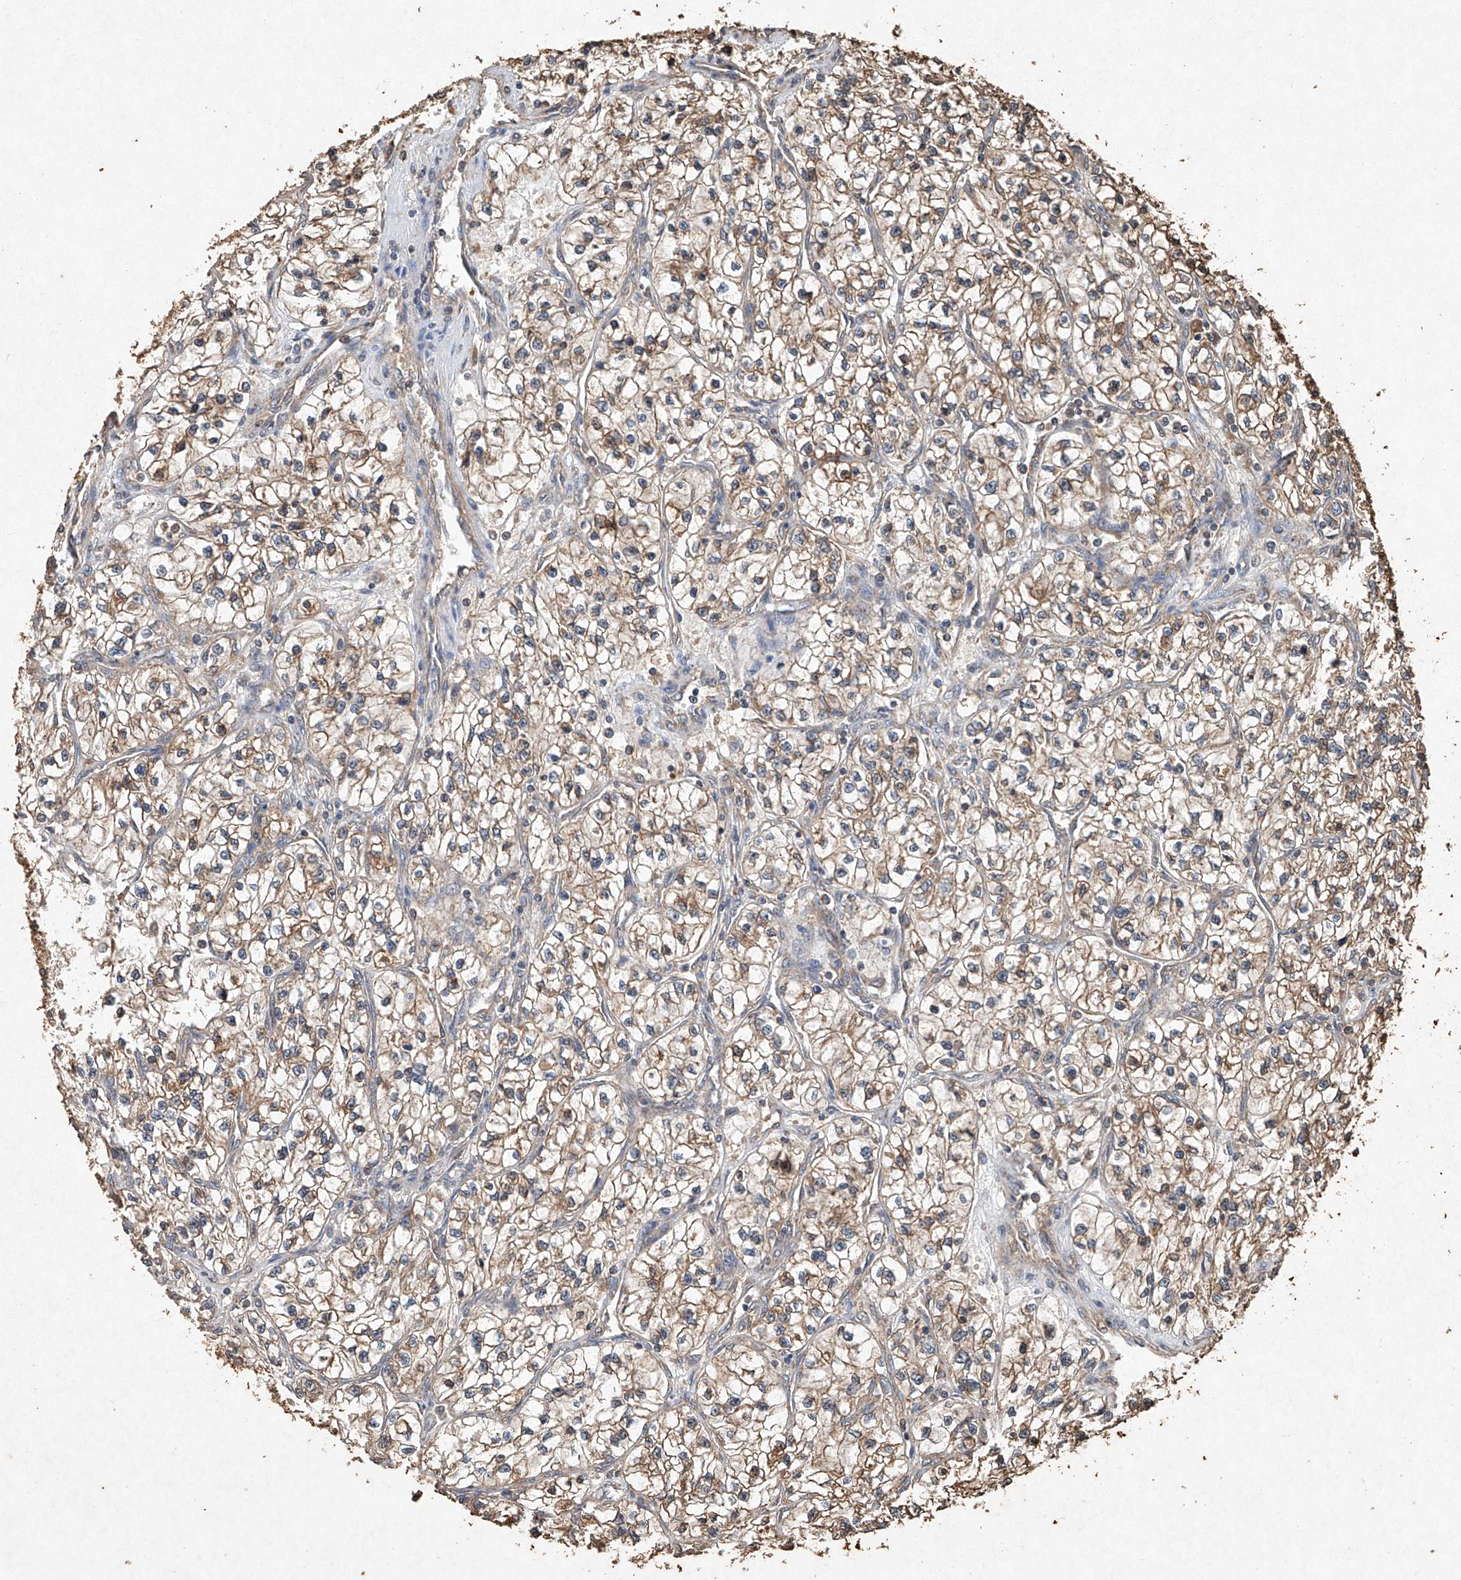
{"staining": {"intensity": "weak", "quantity": ">75%", "location": "cytoplasmic/membranous"}, "tissue": "renal cancer", "cell_type": "Tumor cells", "image_type": "cancer", "snomed": [{"axis": "morphology", "description": "Adenocarcinoma, NOS"}, {"axis": "topography", "description": "Kidney"}], "caption": "Renal cancer was stained to show a protein in brown. There is low levels of weak cytoplasmic/membranous staining in about >75% of tumor cells.", "gene": "STK3", "patient": {"sex": "female", "age": 57}}